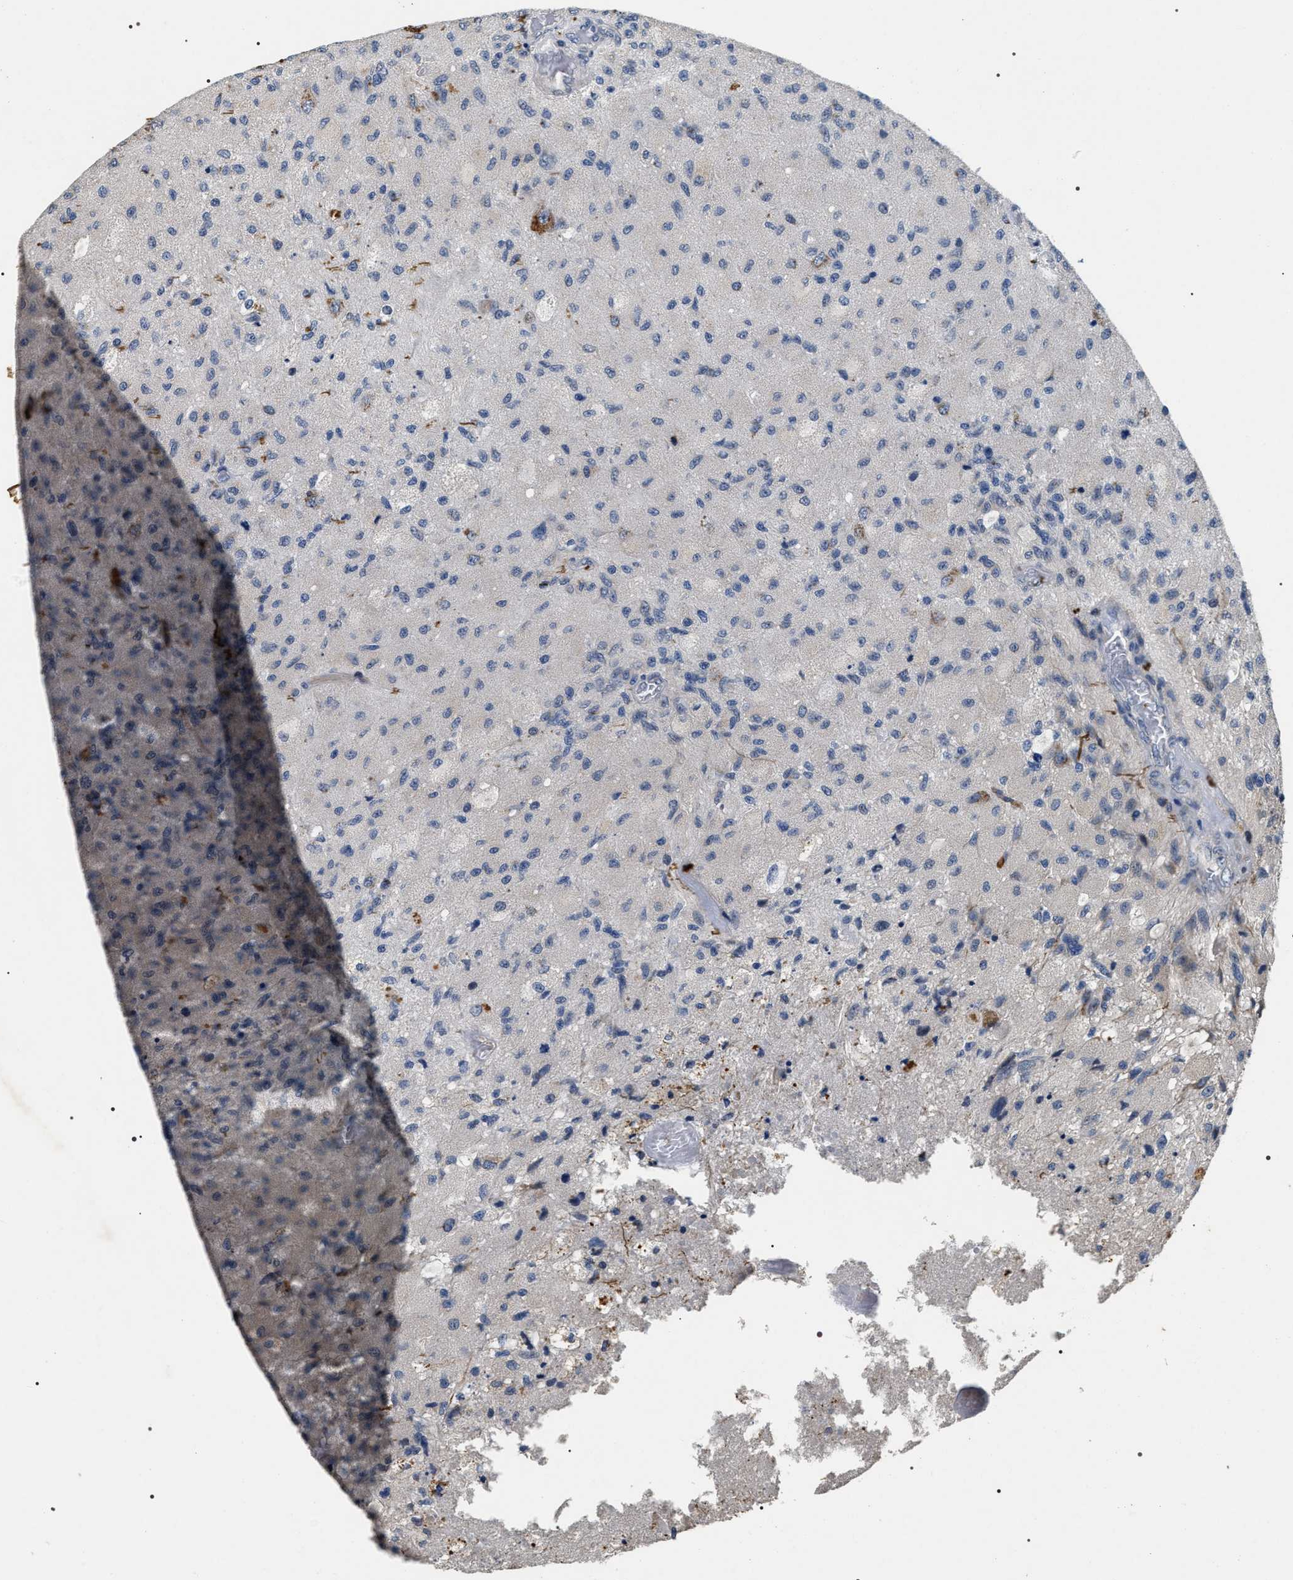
{"staining": {"intensity": "negative", "quantity": "none", "location": "none"}, "tissue": "glioma", "cell_type": "Tumor cells", "image_type": "cancer", "snomed": [{"axis": "morphology", "description": "Glioma, malignant, High grade"}, {"axis": "topography", "description": "Brain"}], "caption": "Malignant glioma (high-grade) stained for a protein using IHC reveals no expression tumor cells.", "gene": "IFT81", "patient": {"sex": "female", "age": 60}}